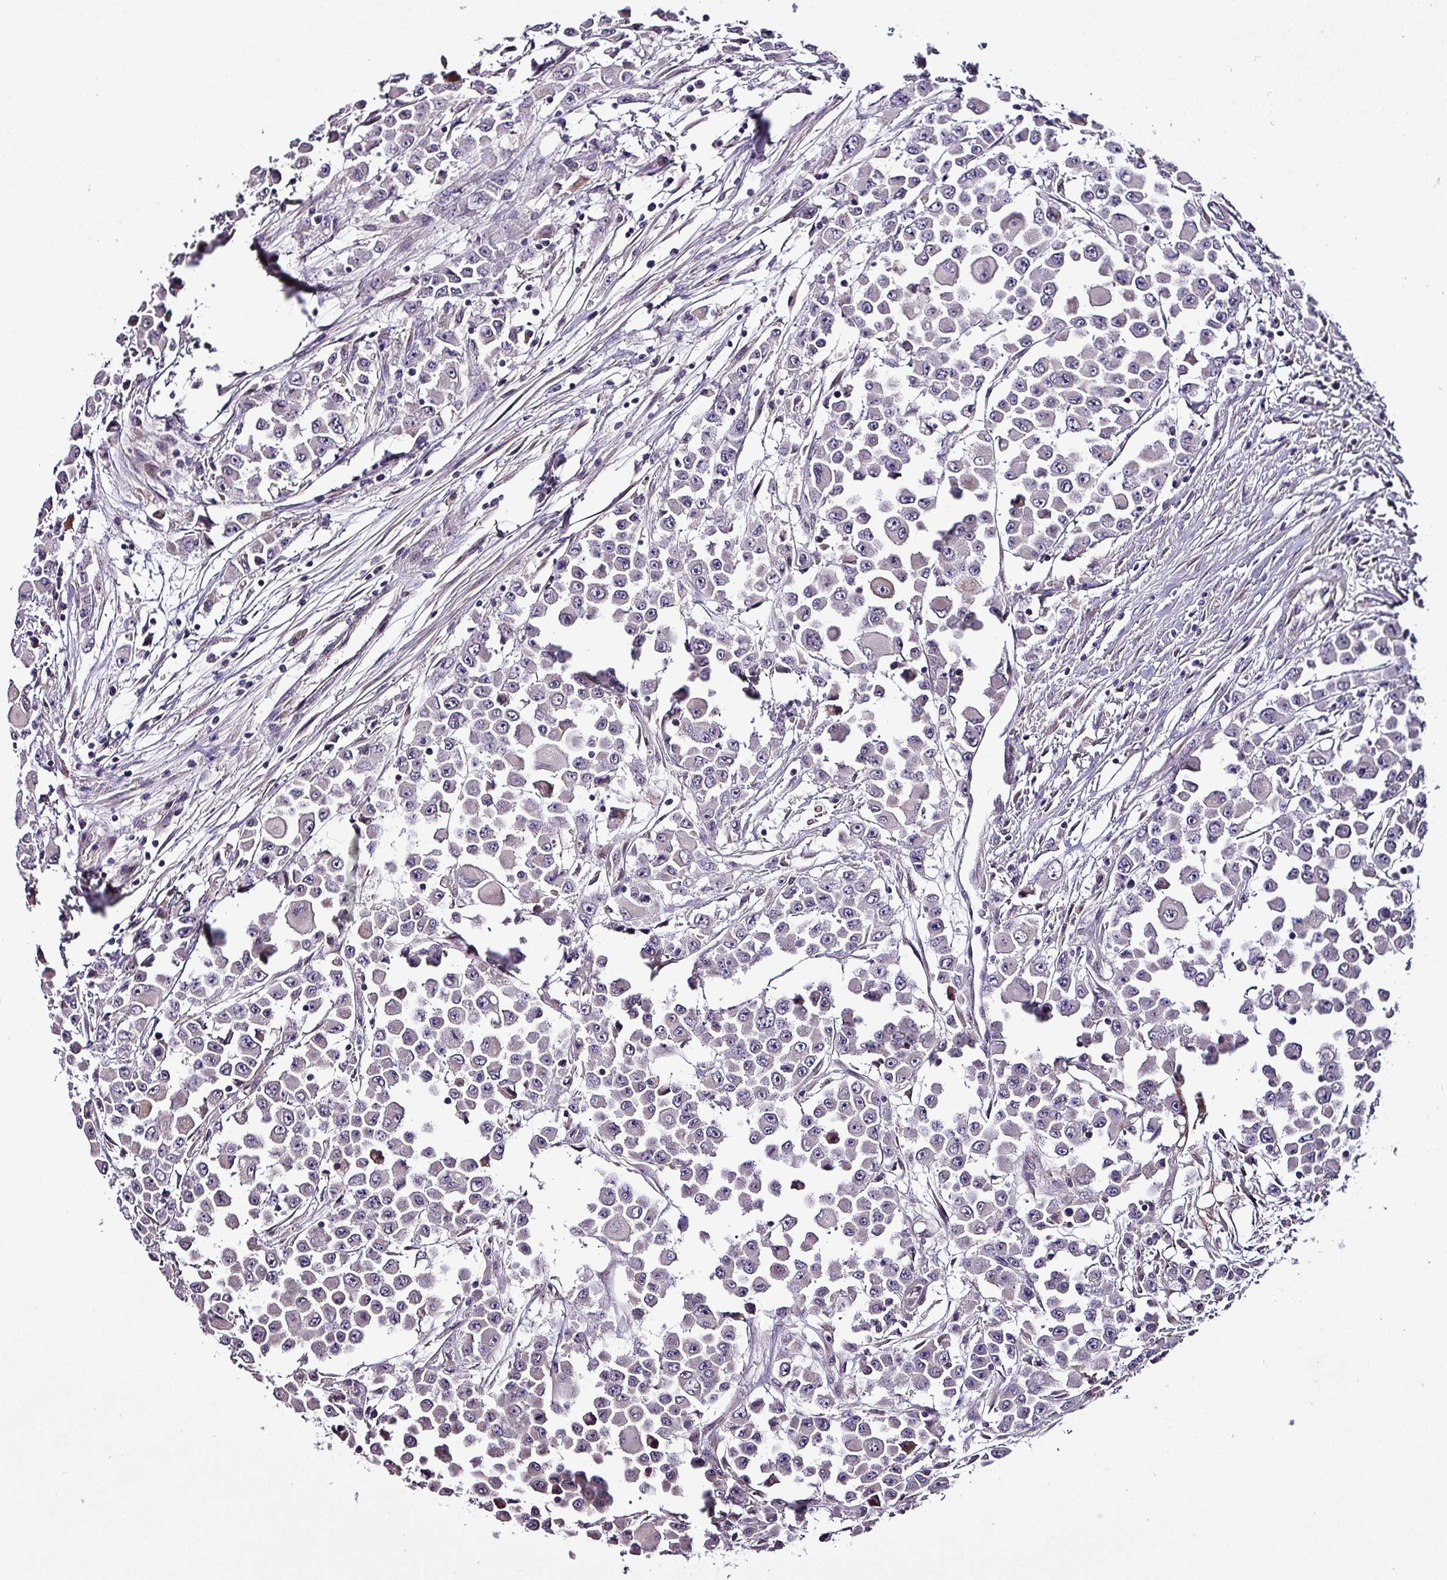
{"staining": {"intensity": "negative", "quantity": "none", "location": "none"}, "tissue": "colorectal cancer", "cell_type": "Tumor cells", "image_type": "cancer", "snomed": [{"axis": "morphology", "description": "Adenocarcinoma, NOS"}, {"axis": "topography", "description": "Colon"}], "caption": "A high-resolution image shows immunohistochemistry staining of adenocarcinoma (colorectal), which displays no significant expression in tumor cells.", "gene": "GRAPL", "patient": {"sex": "male", "age": 51}}